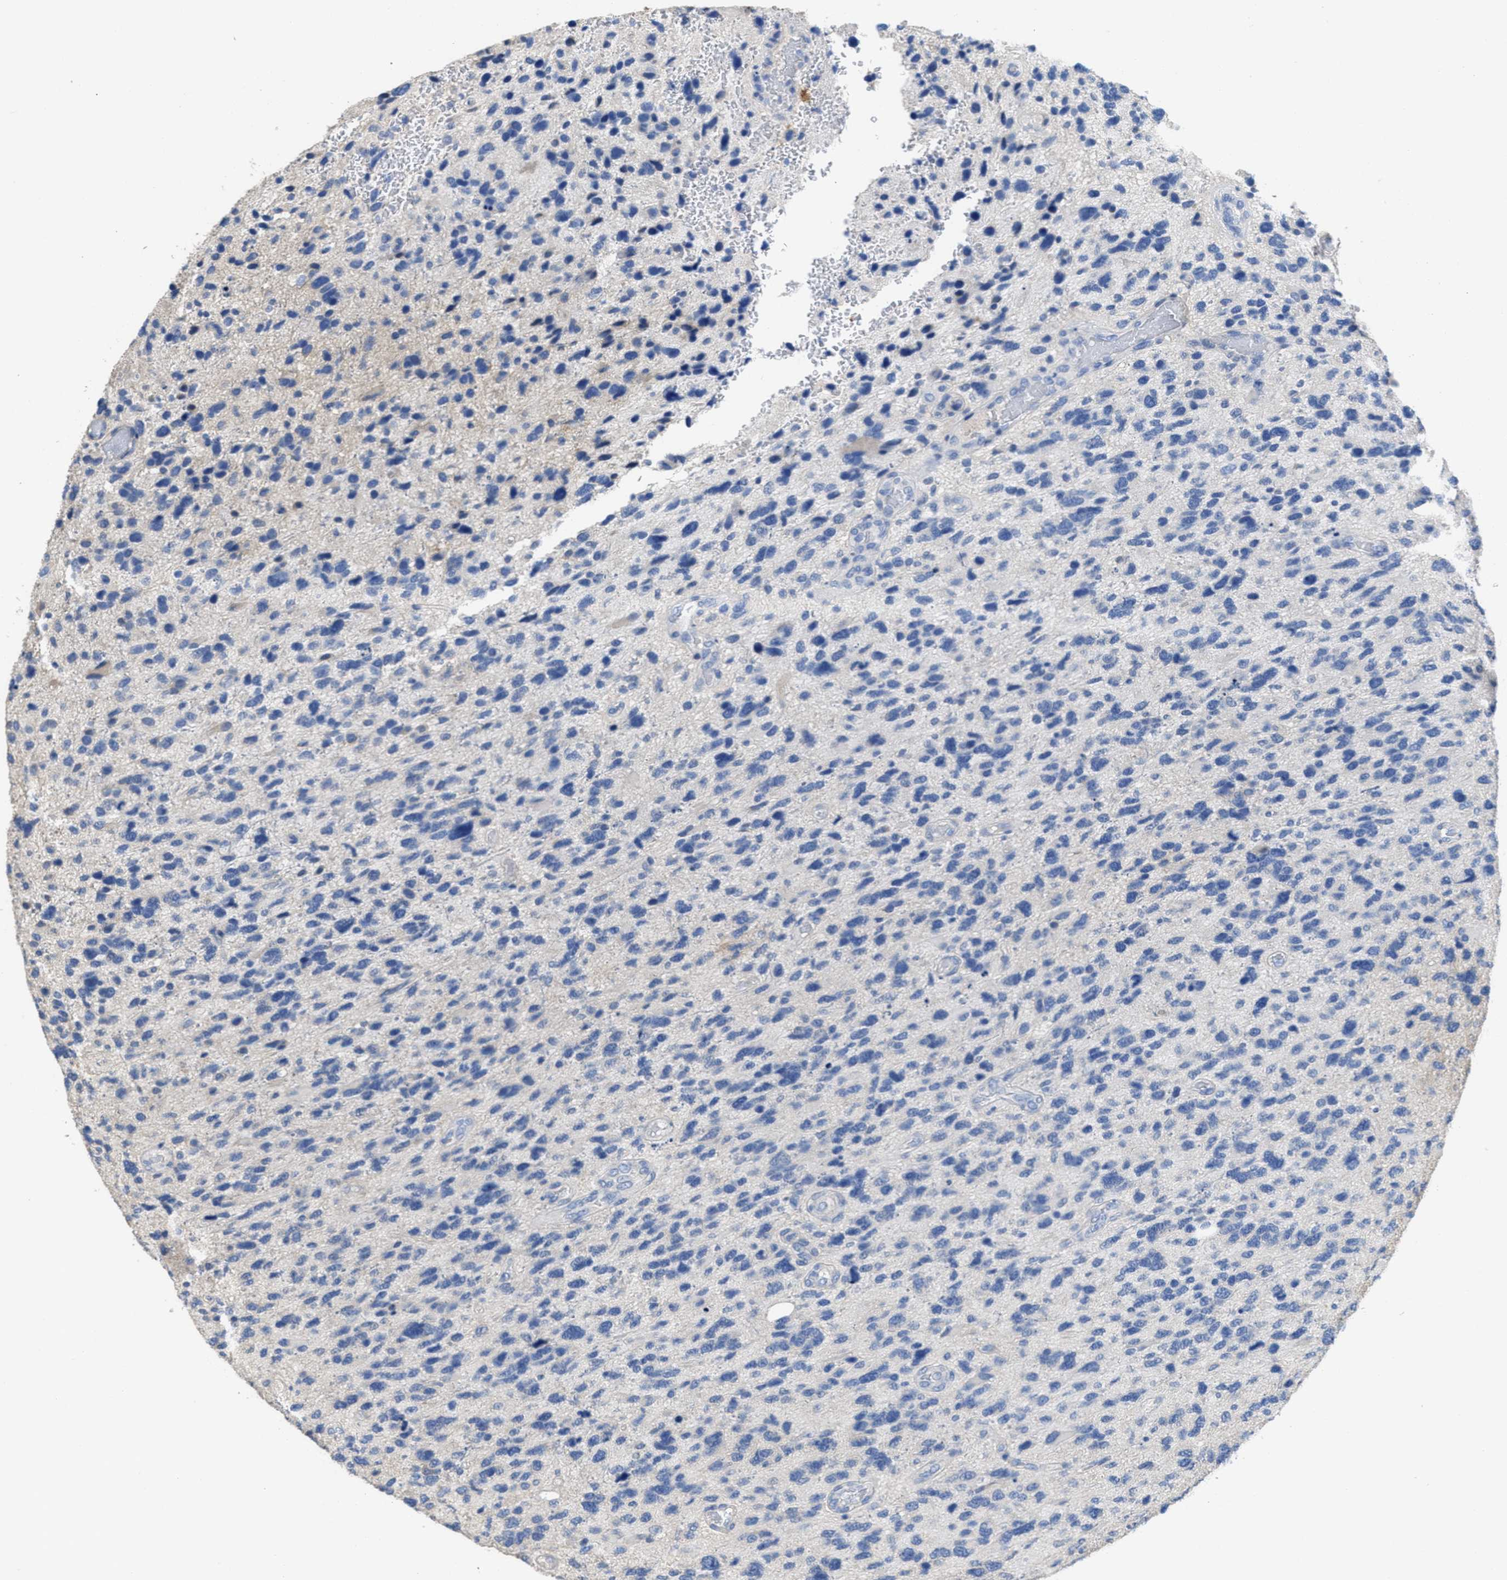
{"staining": {"intensity": "weak", "quantity": "<25%", "location": "cytoplasmic/membranous"}, "tissue": "glioma", "cell_type": "Tumor cells", "image_type": "cancer", "snomed": [{"axis": "morphology", "description": "Glioma, malignant, High grade"}, {"axis": "topography", "description": "Brain"}], "caption": "Protein analysis of glioma shows no significant staining in tumor cells.", "gene": "CA9", "patient": {"sex": "female", "age": 58}}